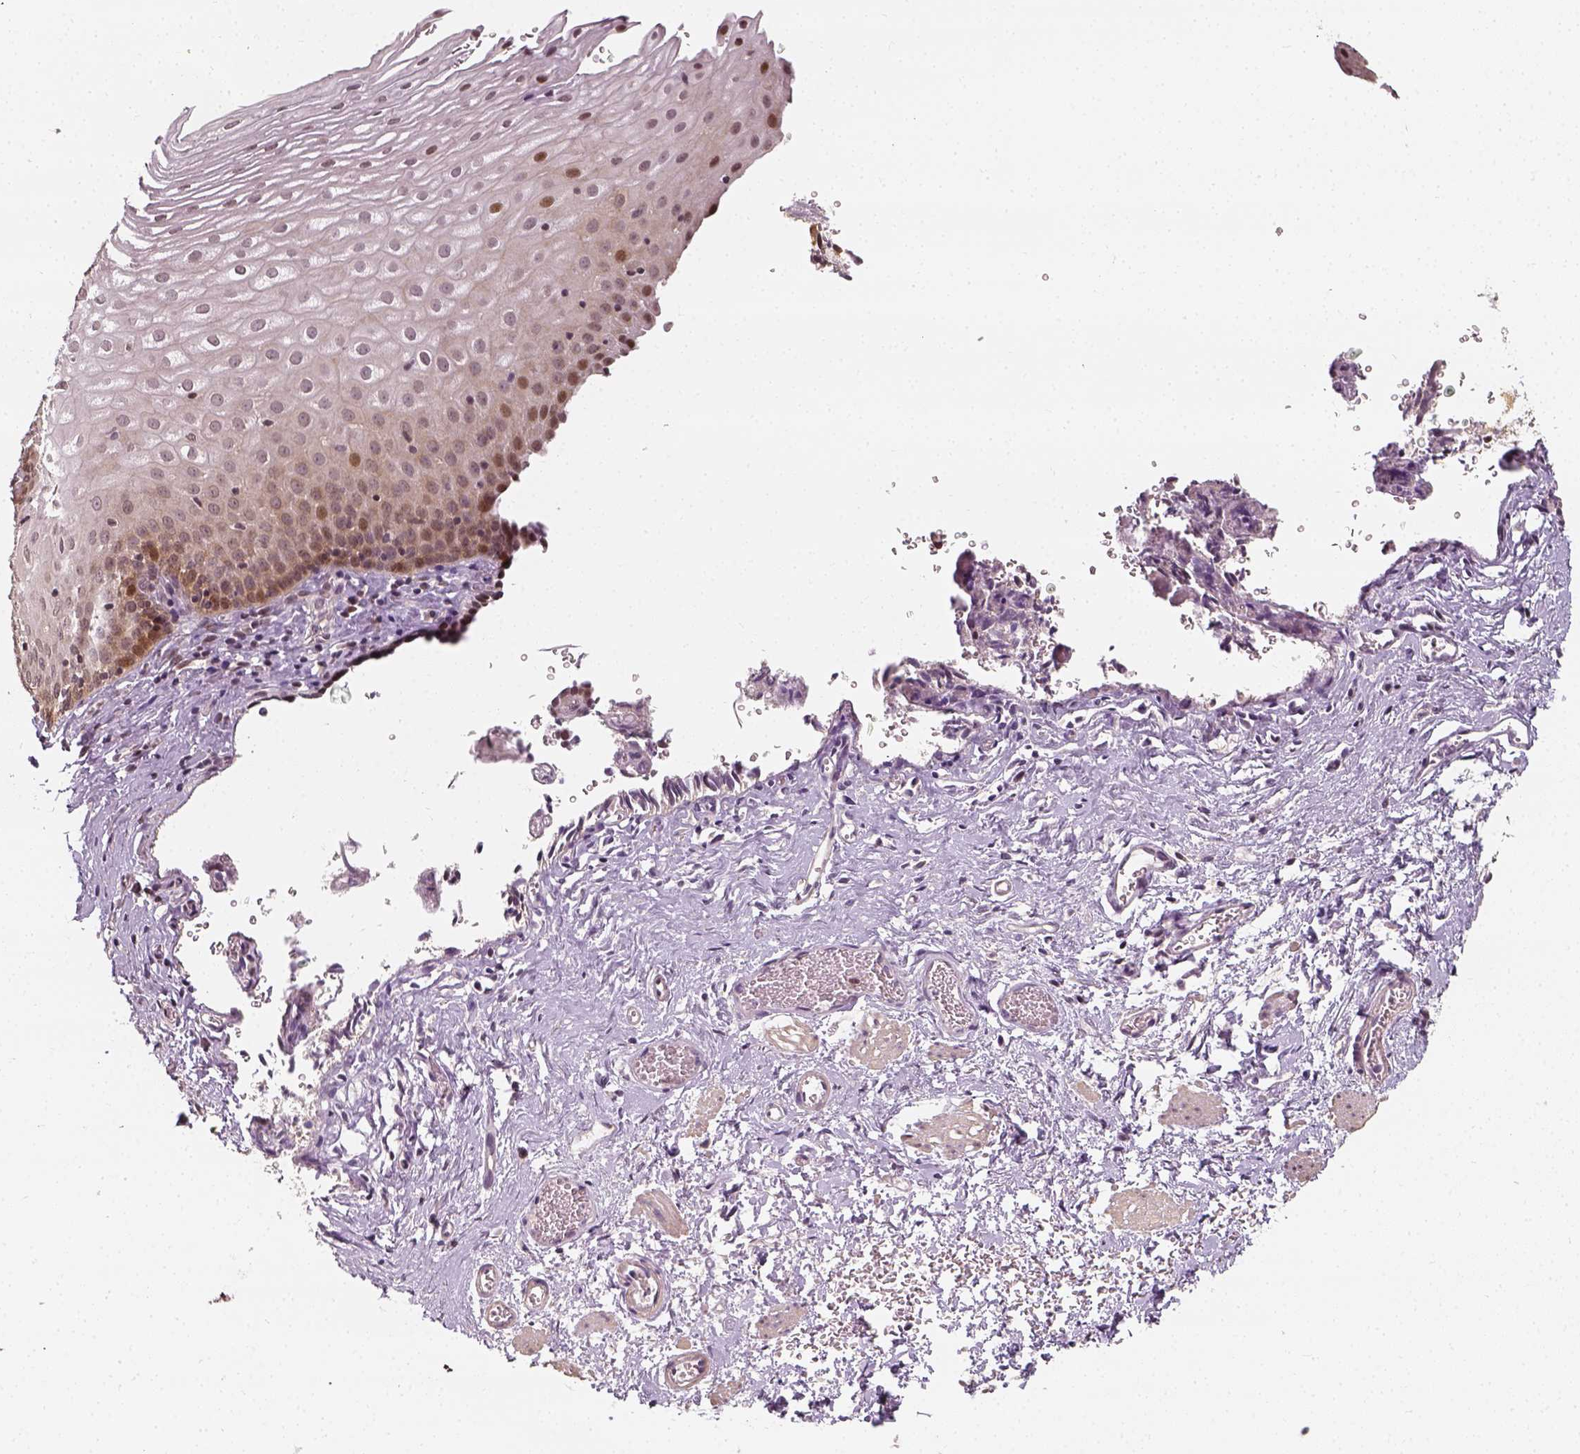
{"staining": {"intensity": "moderate", "quantity": "<25%", "location": "nuclear"}, "tissue": "esophagus", "cell_type": "Squamous epithelial cells", "image_type": "normal", "snomed": [{"axis": "morphology", "description": "Normal tissue, NOS"}, {"axis": "topography", "description": "Esophagus"}], "caption": "The photomicrograph demonstrates a brown stain indicating the presence of a protein in the nuclear of squamous epithelial cells in esophagus. (IHC, brightfield microscopy, high magnification).", "gene": "ZMAT3", "patient": {"sex": "male", "age": 68}}